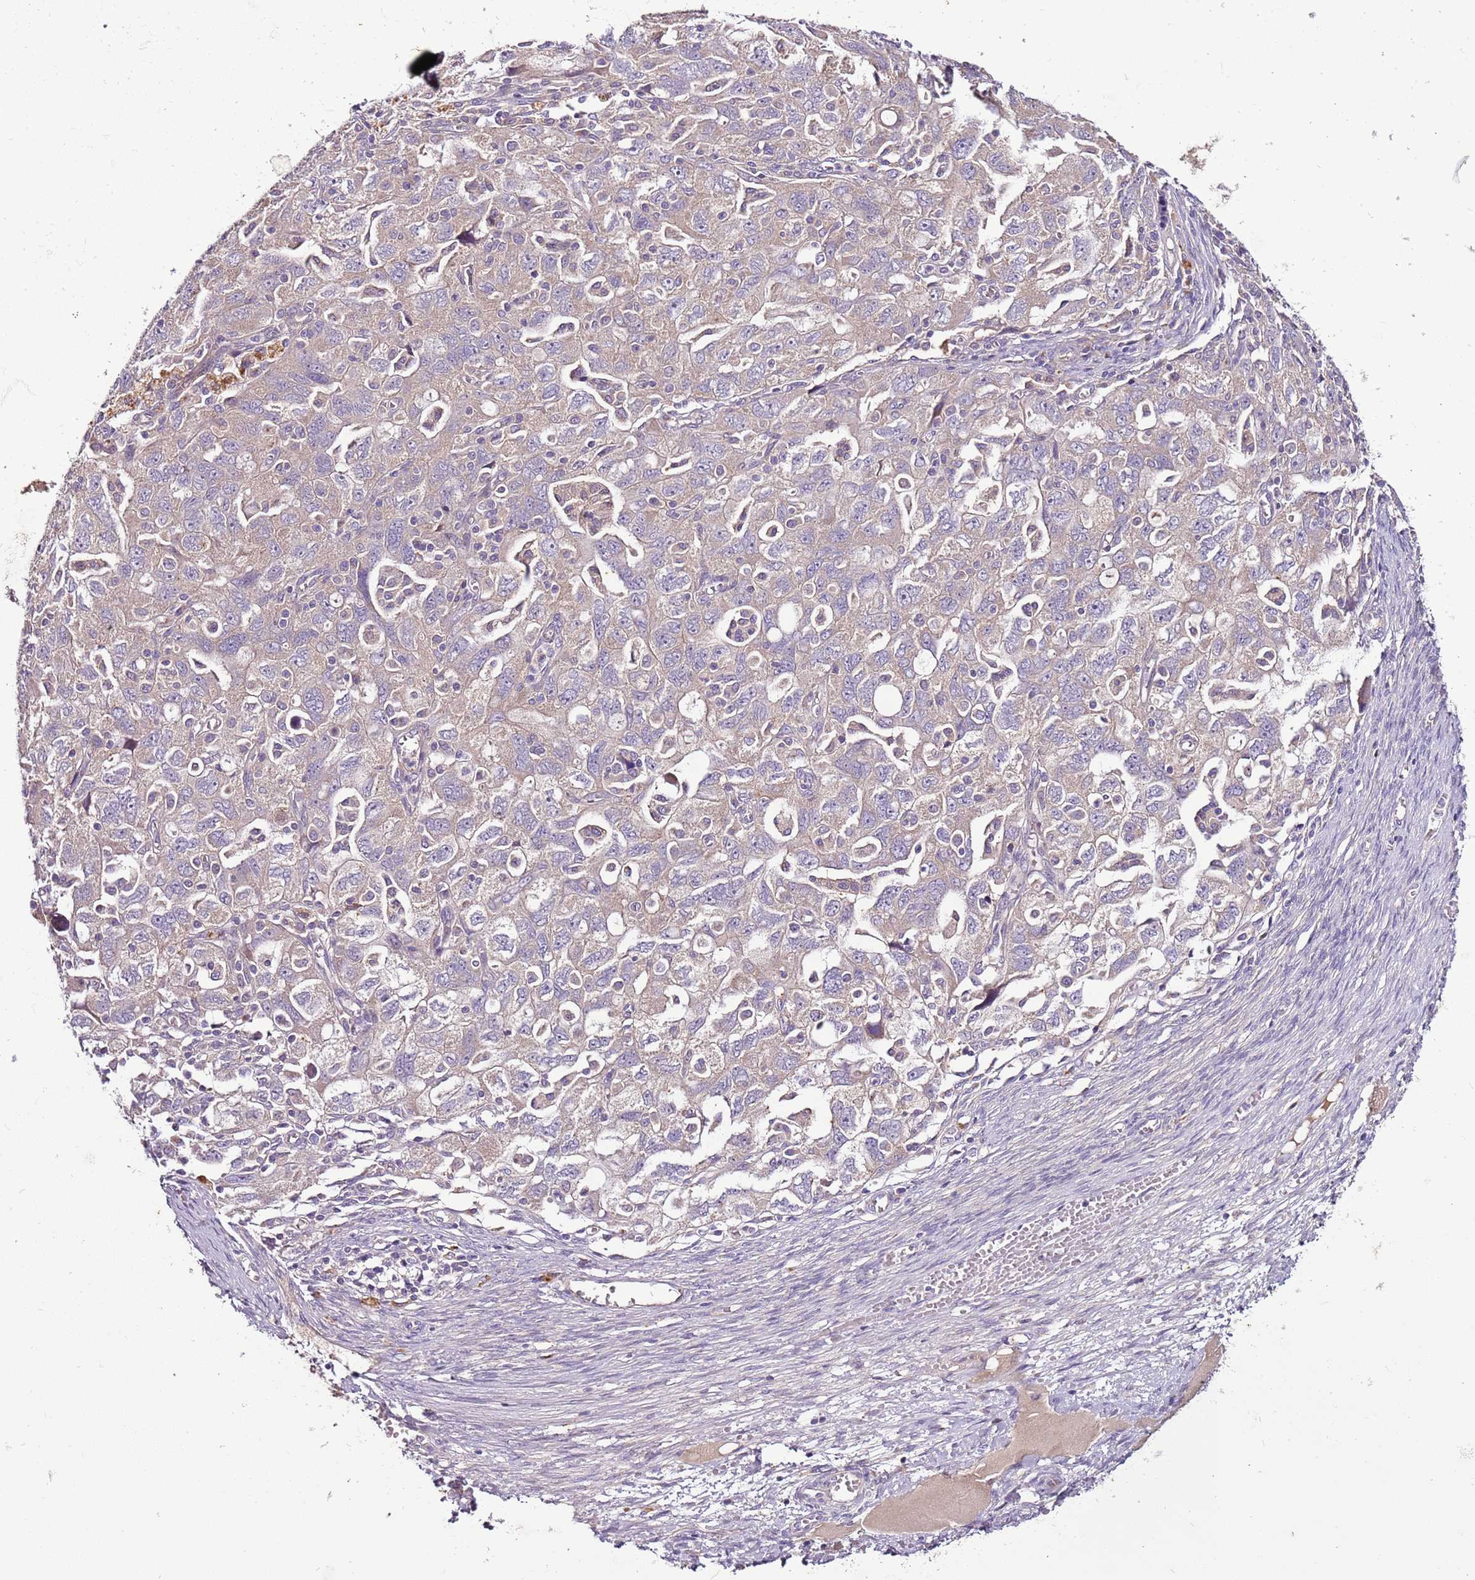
{"staining": {"intensity": "negative", "quantity": "none", "location": "none"}, "tissue": "ovarian cancer", "cell_type": "Tumor cells", "image_type": "cancer", "snomed": [{"axis": "morphology", "description": "Carcinoma, NOS"}, {"axis": "morphology", "description": "Cystadenocarcinoma, serous, NOS"}, {"axis": "topography", "description": "Ovary"}], "caption": "This is an immunohistochemistry (IHC) image of ovarian cancer. There is no positivity in tumor cells.", "gene": "FAM20A", "patient": {"sex": "female", "age": 69}}